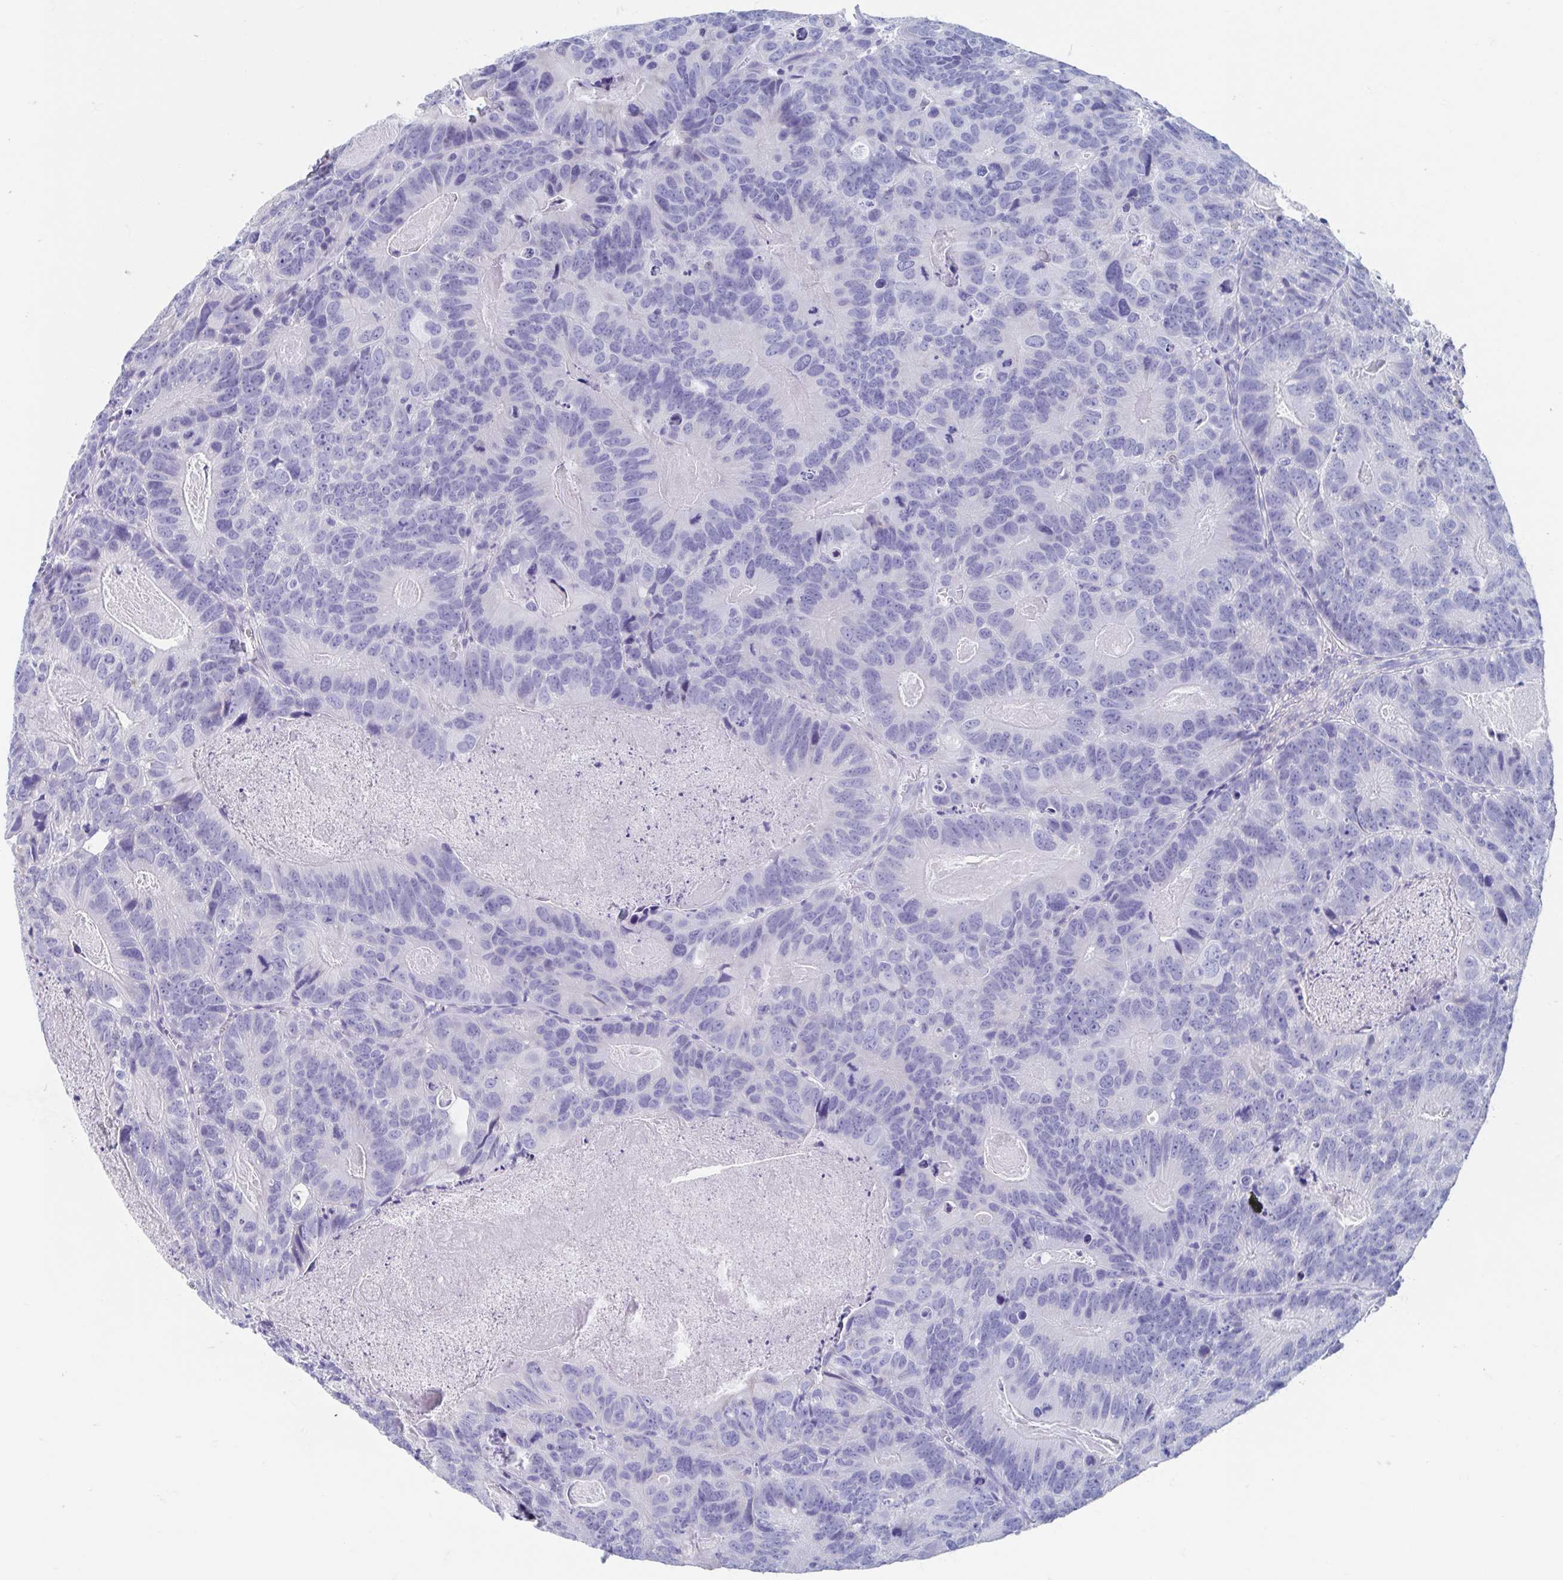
{"staining": {"intensity": "negative", "quantity": "none", "location": "none"}, "tissue": "head and neck cancer", "cell_type": "Tumor cells", "image_type": "cancer", "snomed": [{"axis": "morphology", "description": "Adenocarcinoma, NOS"}, {"axis": "topography", "description": "Head-Neck"}], "caption": "The histopathology image exhibits no significant staining in tumor cells of adenocarcinoma (head and neck).", "gene": "SHCBP1L", "patient": {"sex": "male", "age": 62}}